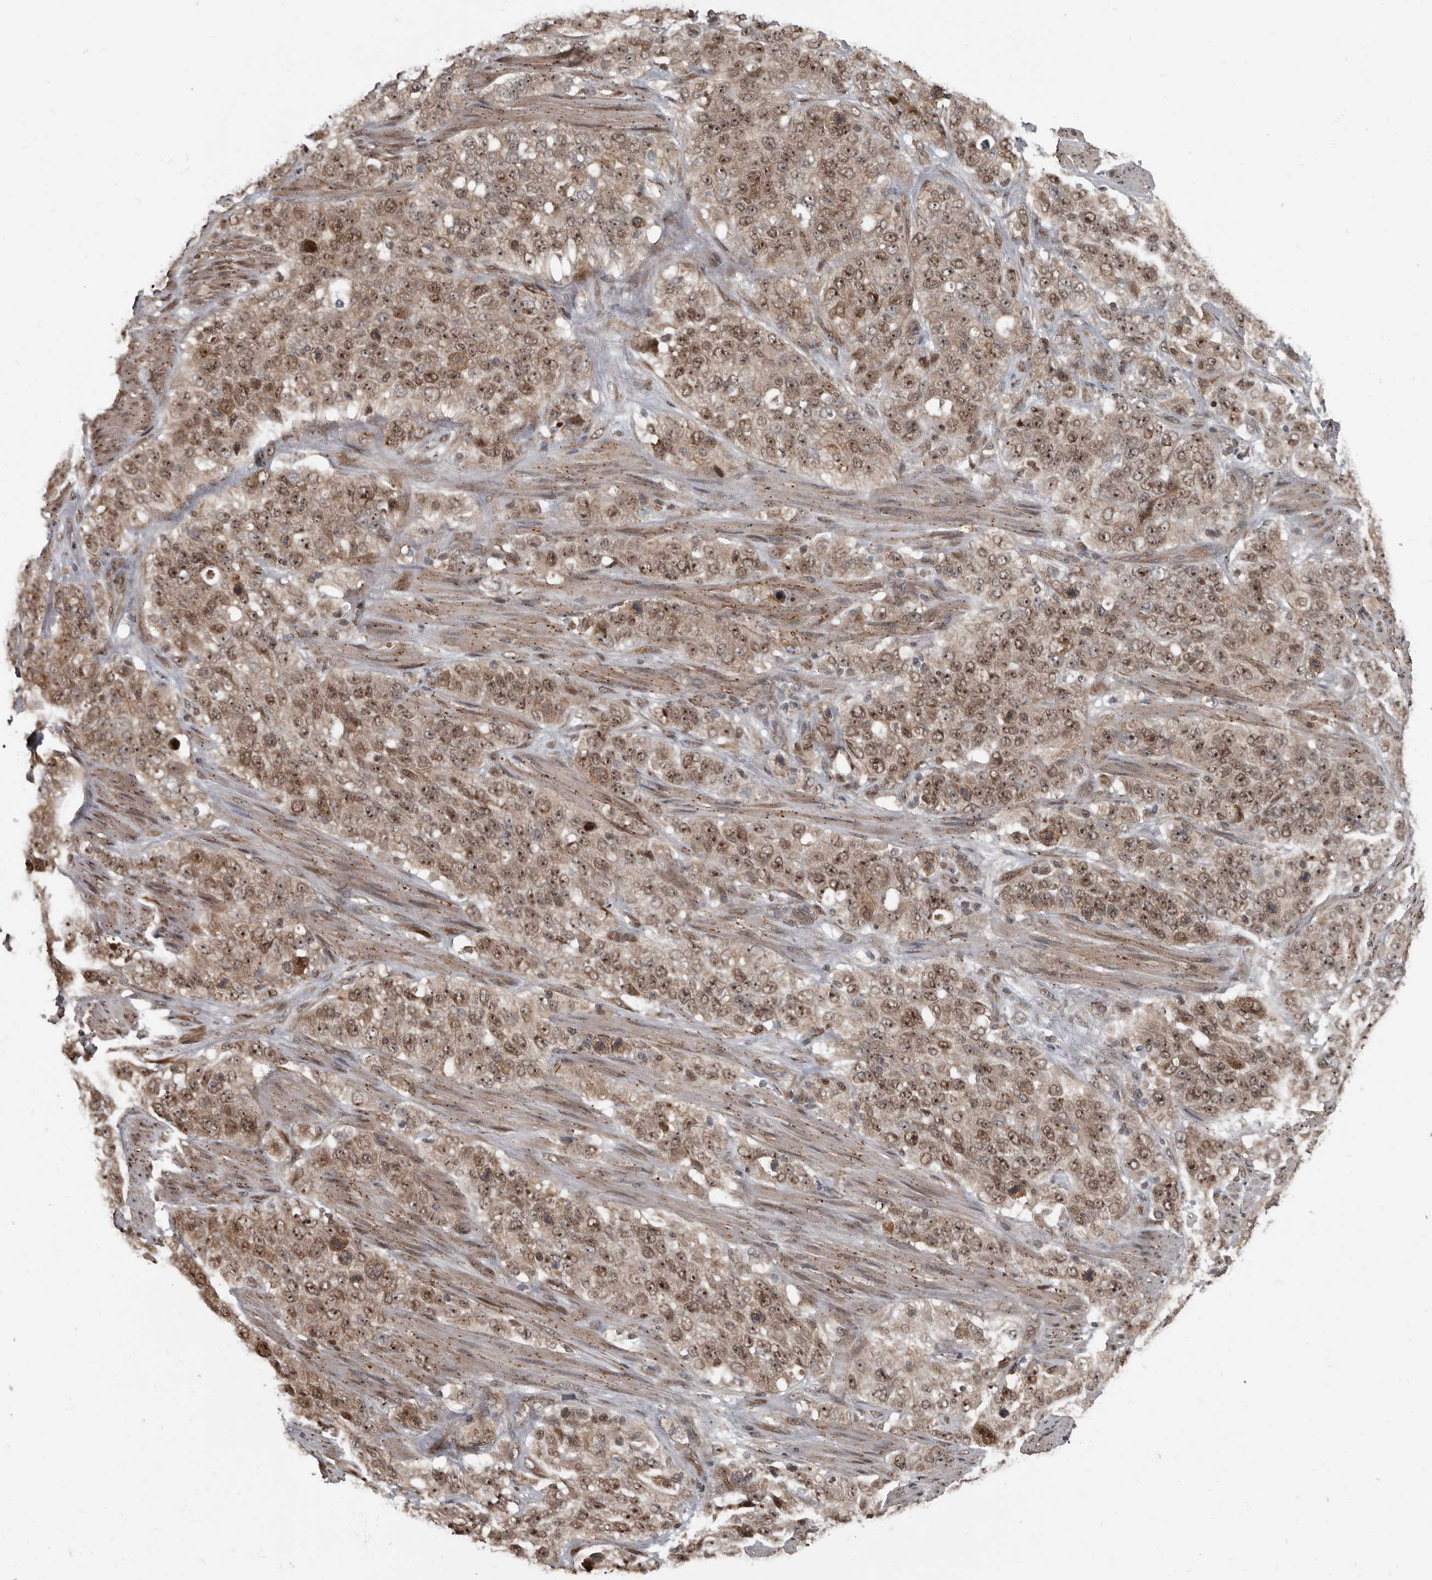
{"staining": {"intensity": "moderate", "quantity": ">75%", "location": "cytoplasmic/membranous,nuclear"}, "tissue": "stomach cancer", "cell_type": "Tumor cells", "image_type": "cancer", "snomed": [{"axis": "morphology", "description": "Adenocarcinoma, NOS"}, {"axis": "topography", "description": "Stomach"}], "caption": "Human stomach cancer stained for a protein (brown) displays moderate cytoplasmic/membranous and nuclear positive staining in approximately >75% of tumor cells.", "gene": "CHD1L", "patient": {"sex": "male", "age": 48}}